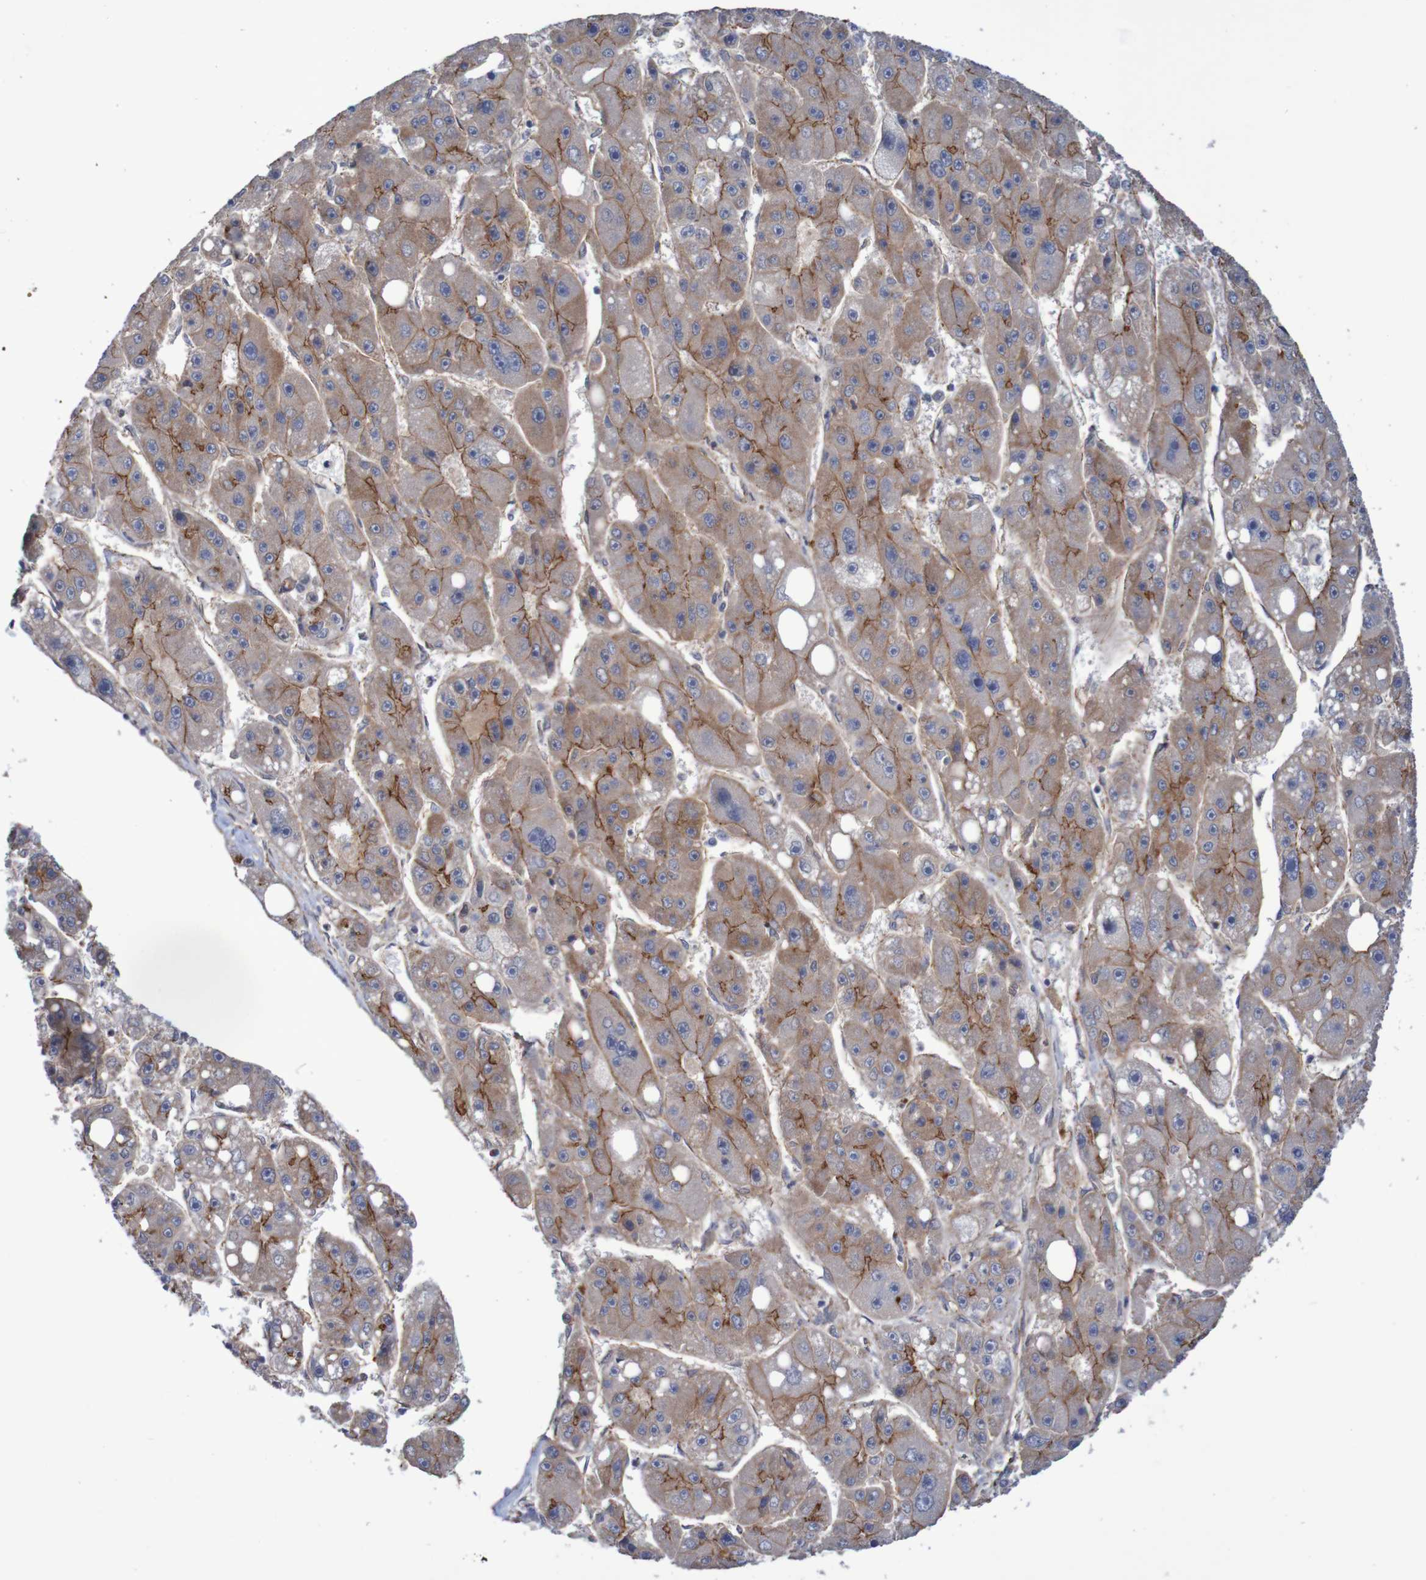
{"staining": {"intensity": "moderate", "quantity": "25%-75%", "location": "cytoplasmic/membranous"}, "tissue": "liver cancer", "cell_type": "Tumor cells", "image_type": "cancer", "snomed": [{"axis": "morphology", "description": "Carcinoma, Hepatocellular, NOS"}, {"axis": "topography", "description": "Liver"}], "caption": "Immunohistochemistry (IHC) staining of liver cancer, which reveals medium levels of moderate cytoplasmic/membranous expression in approximately 25%-75% of tumor cells indicating moderate cytoplasmic/membranous protein positivity. The staining was performed using DAB (brown) for protein detection and nuclei were counterstained in hematoxylin (blue).", "gene": "NECTIN2", "patient": {"sex": "female", "age": 61}}